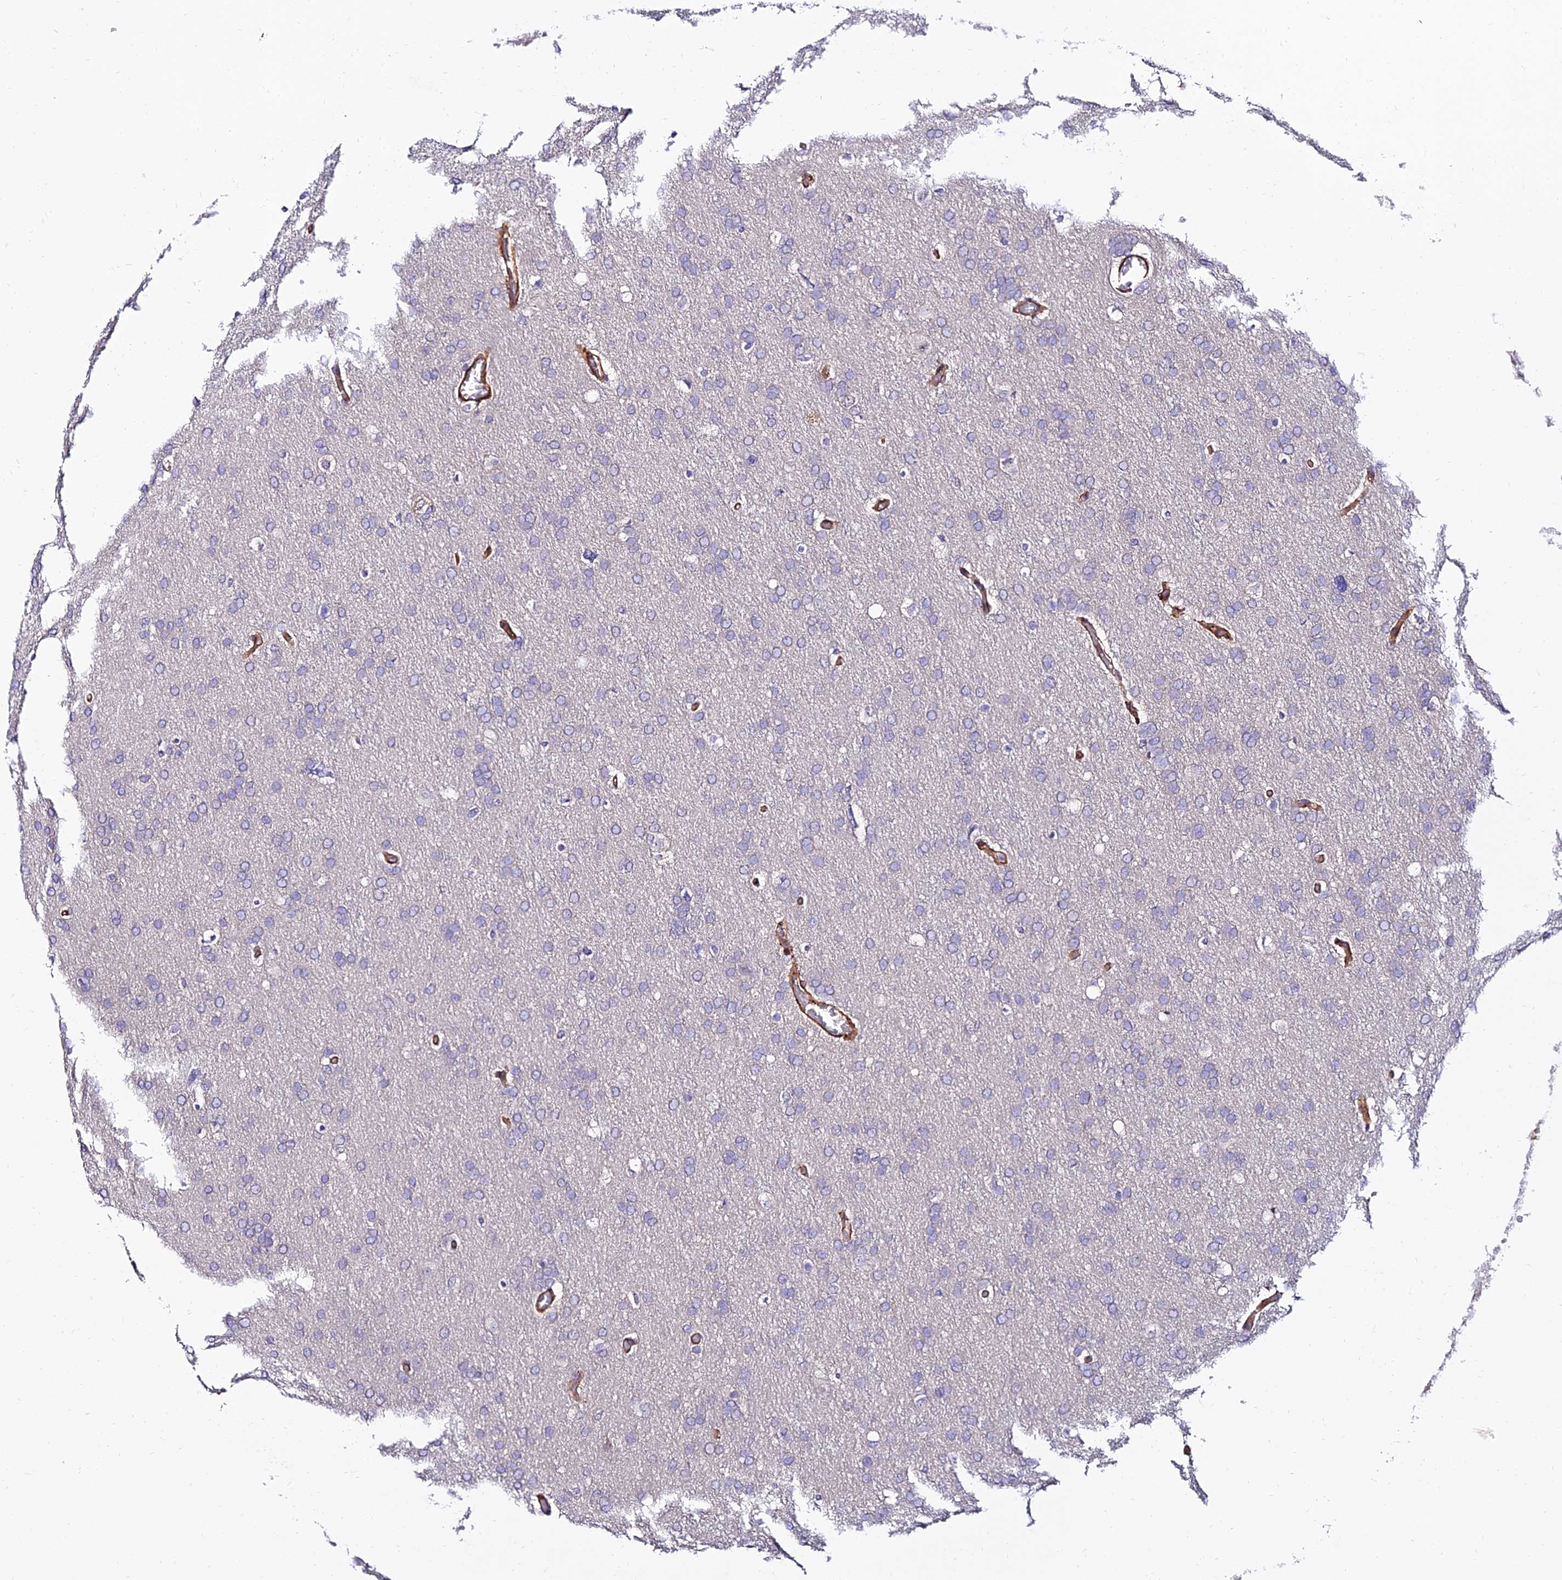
{"staining": {"intensity": "negative", "quantity": "none", "location": "none"}, "tissue": "glioma", "cell_type": "Tumor cells", "image_type": "cancer", "snomed": [{"axis": "morphology", "description": "Glioma, malignant, High grade"}, {"axis": "topography", "description": "Cerebral cortex"}], "caption": "A histopathology image of malignant glioma (high-grade) stained for a protein displays no brown staining in tumor cells.", "gene": "ALDH3B2", "patient": {"sex": "female", "age": 36}}